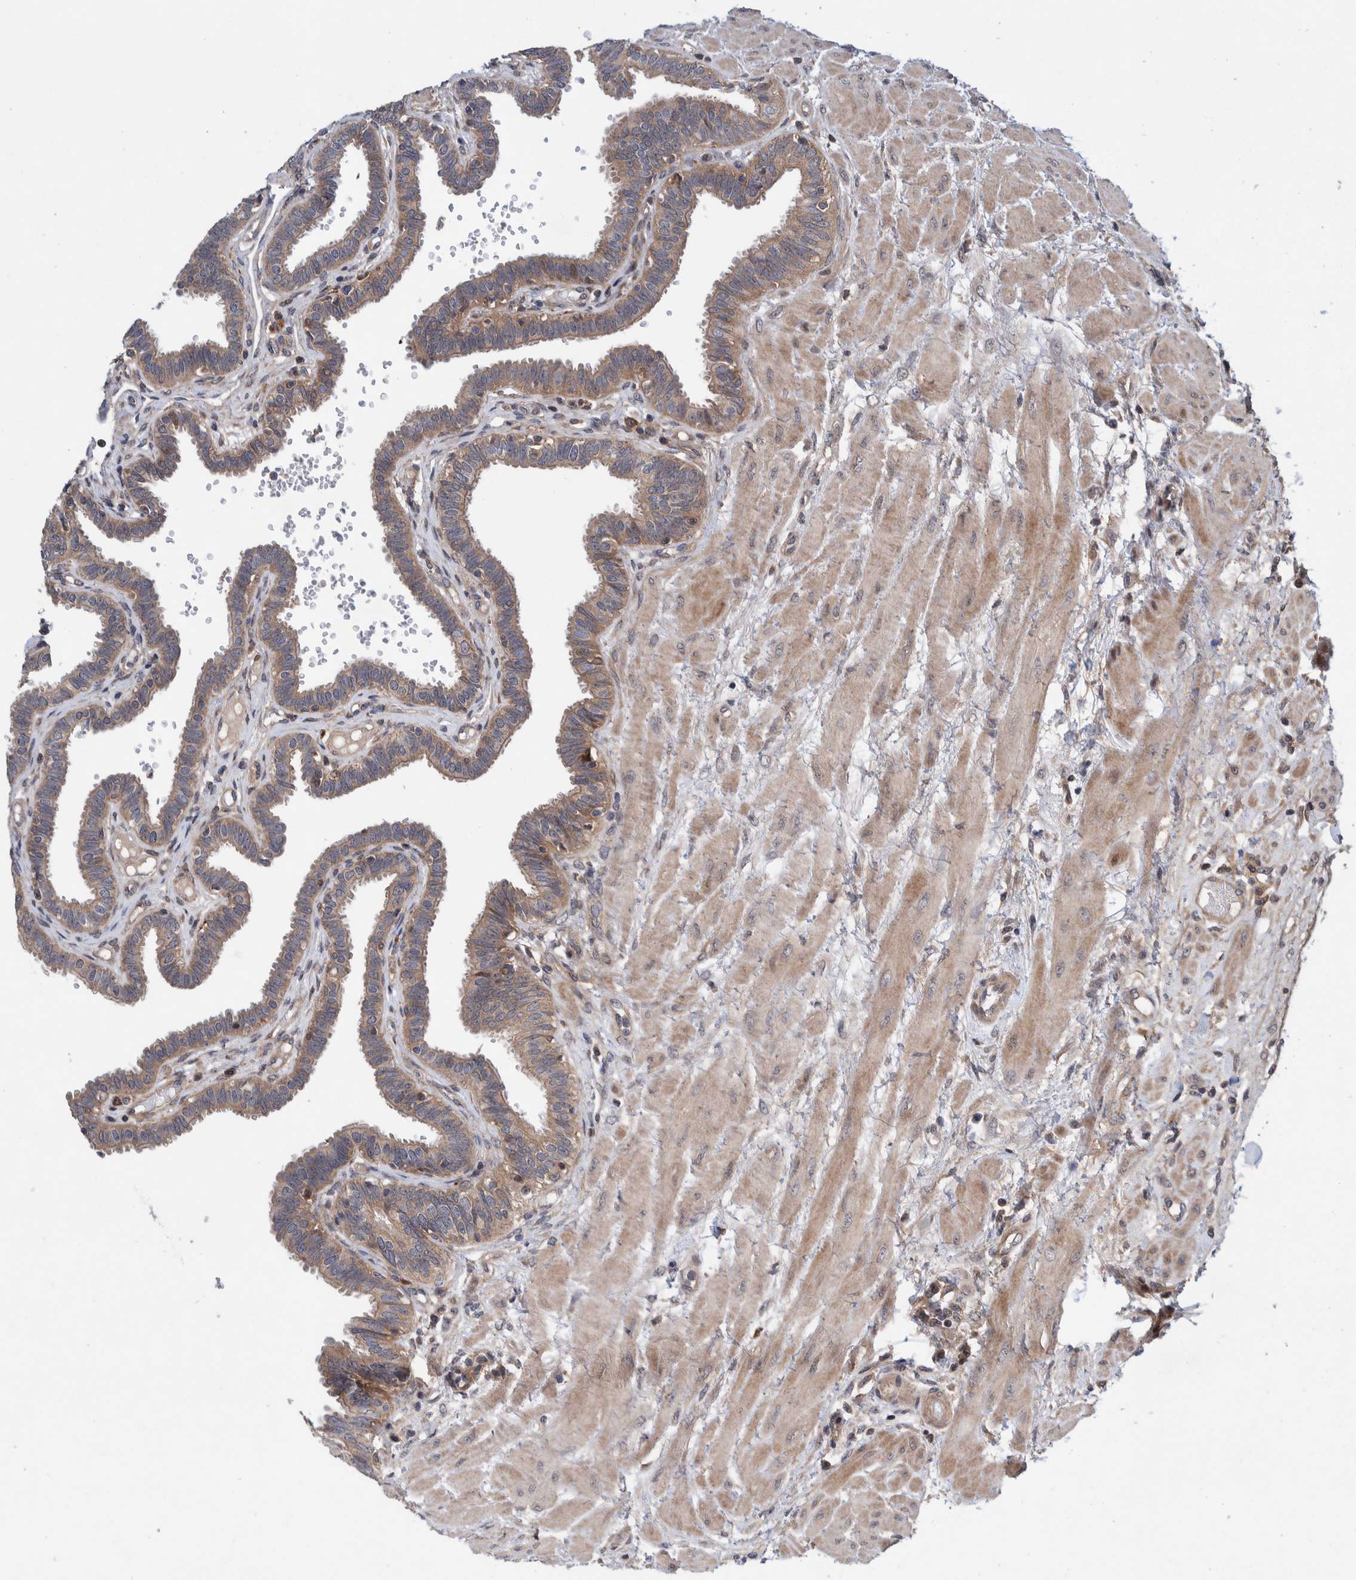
{"staining": {"intensity": "weak", "quantity": ">75%", "location": "cytoplasmic/membranous"}, "tissue": "fallopian tube", "cell_type": "Glandular cells", "image_type": "normal", "snomed": [{"axis": "morphology", "description": "Normal tissue, NOS"}, {"axis": "topography", "description": "Fallopian tube"}], "caption": "Immunohistochemistry (IHC) of benign human fallopian tube shows low levels of weak cytoplasmic/membranous expression in about >75% of glandular cells.", "gene": "PIK3R6", "patient": {"sex": "female", "age": 32}}